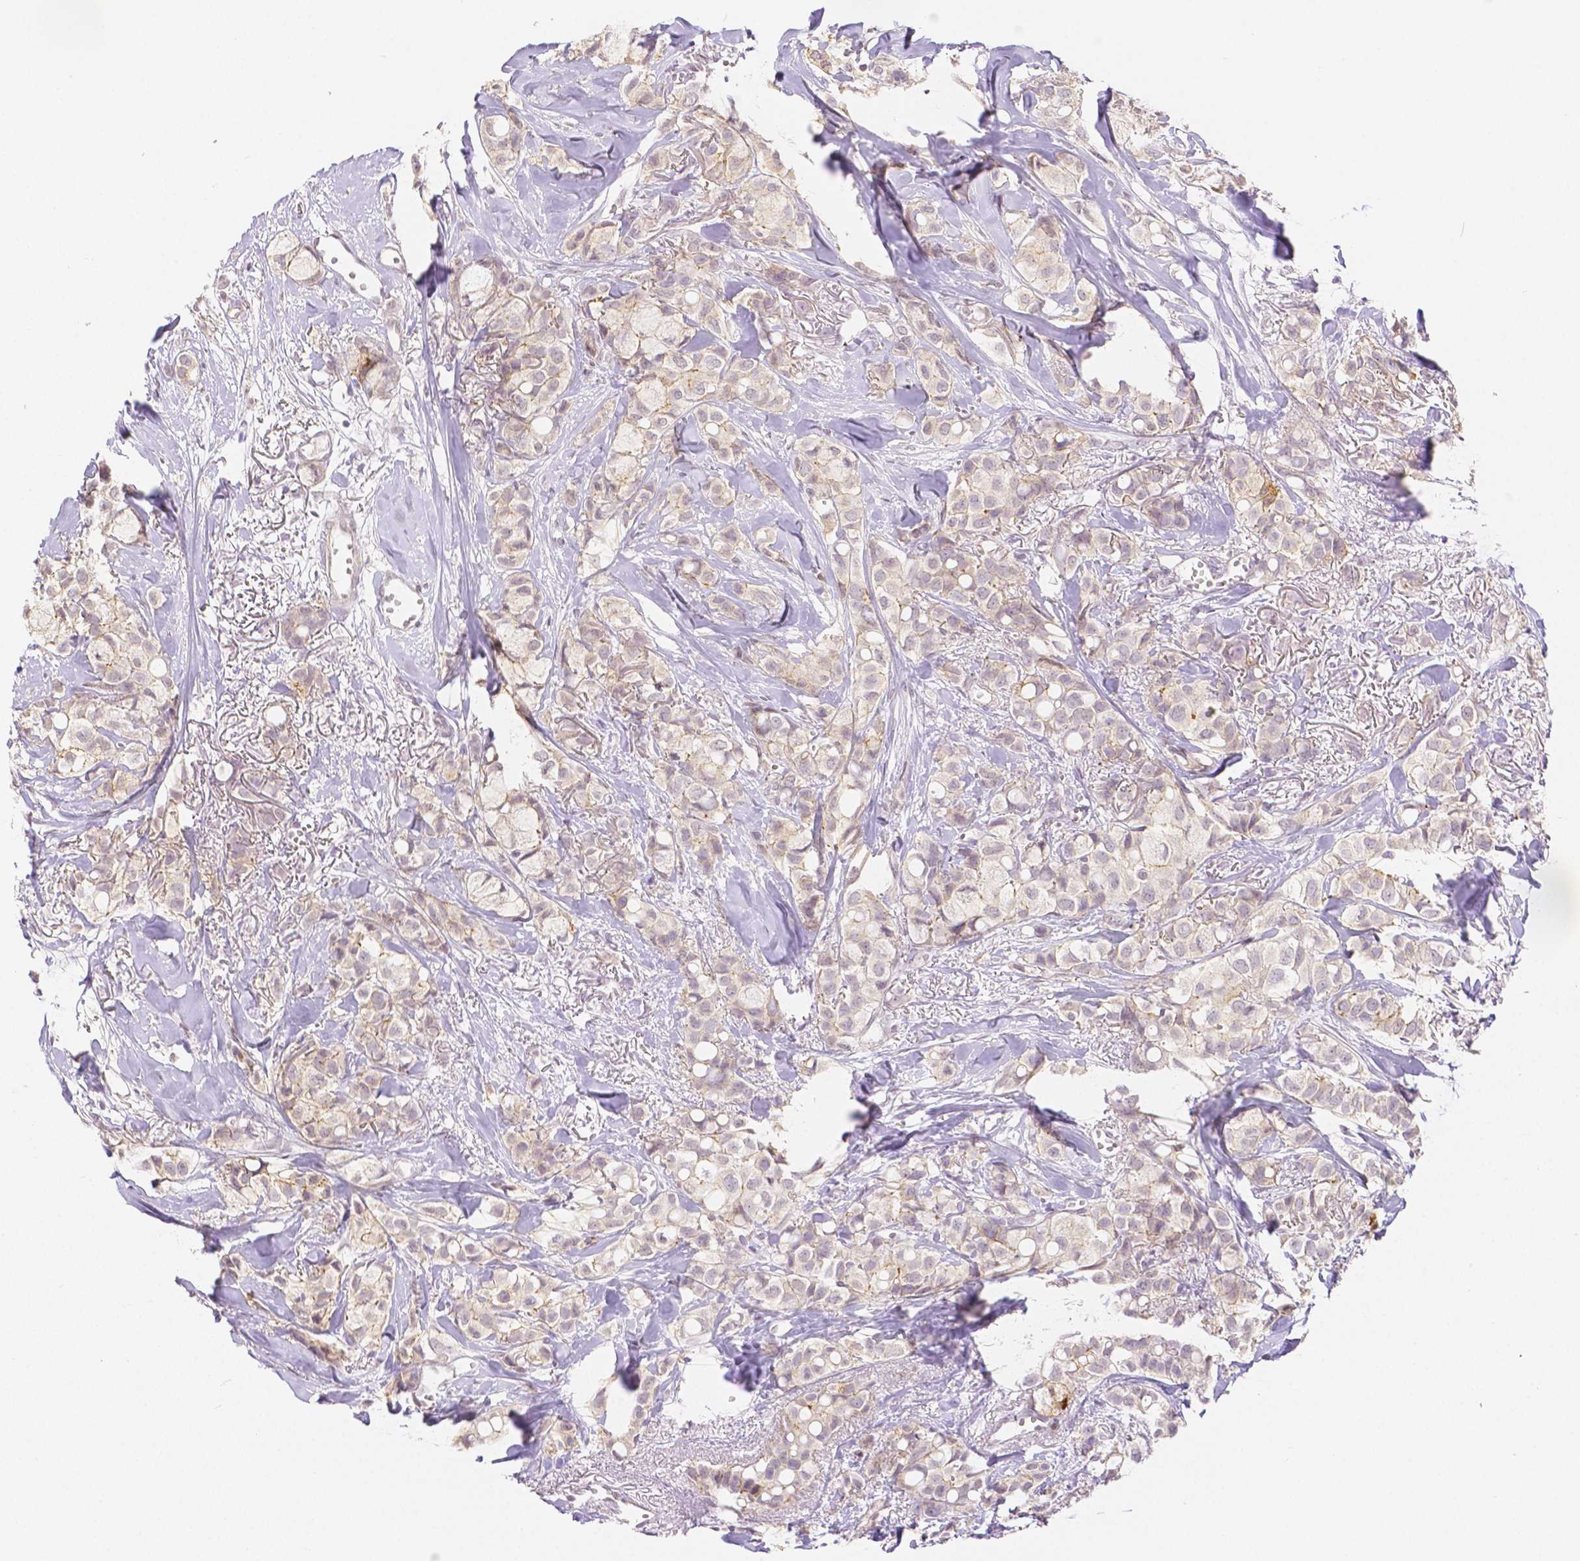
{"staining": {"intensity": "weak", "quantity": "25%-75%", "location": "cytoplasmic/membranous"}, "tissue": "breast cancer", "cell_type": "Tumor cells", "image_type": "cancer", "snomed": [{"axis": "morphology", "description": "Duct carcinoma"}, {"axis": "topography", "description": "Breast"}], "caption": "Immunohistochemical staining of breast infiltrating ductal carcinoma demonstrates low levels of weak cytoplasmic/membranous staining in approximately 25%-75% of tumor cells.", "gene": "OCLN", "patient": {"sex": "female", "age": 85}}